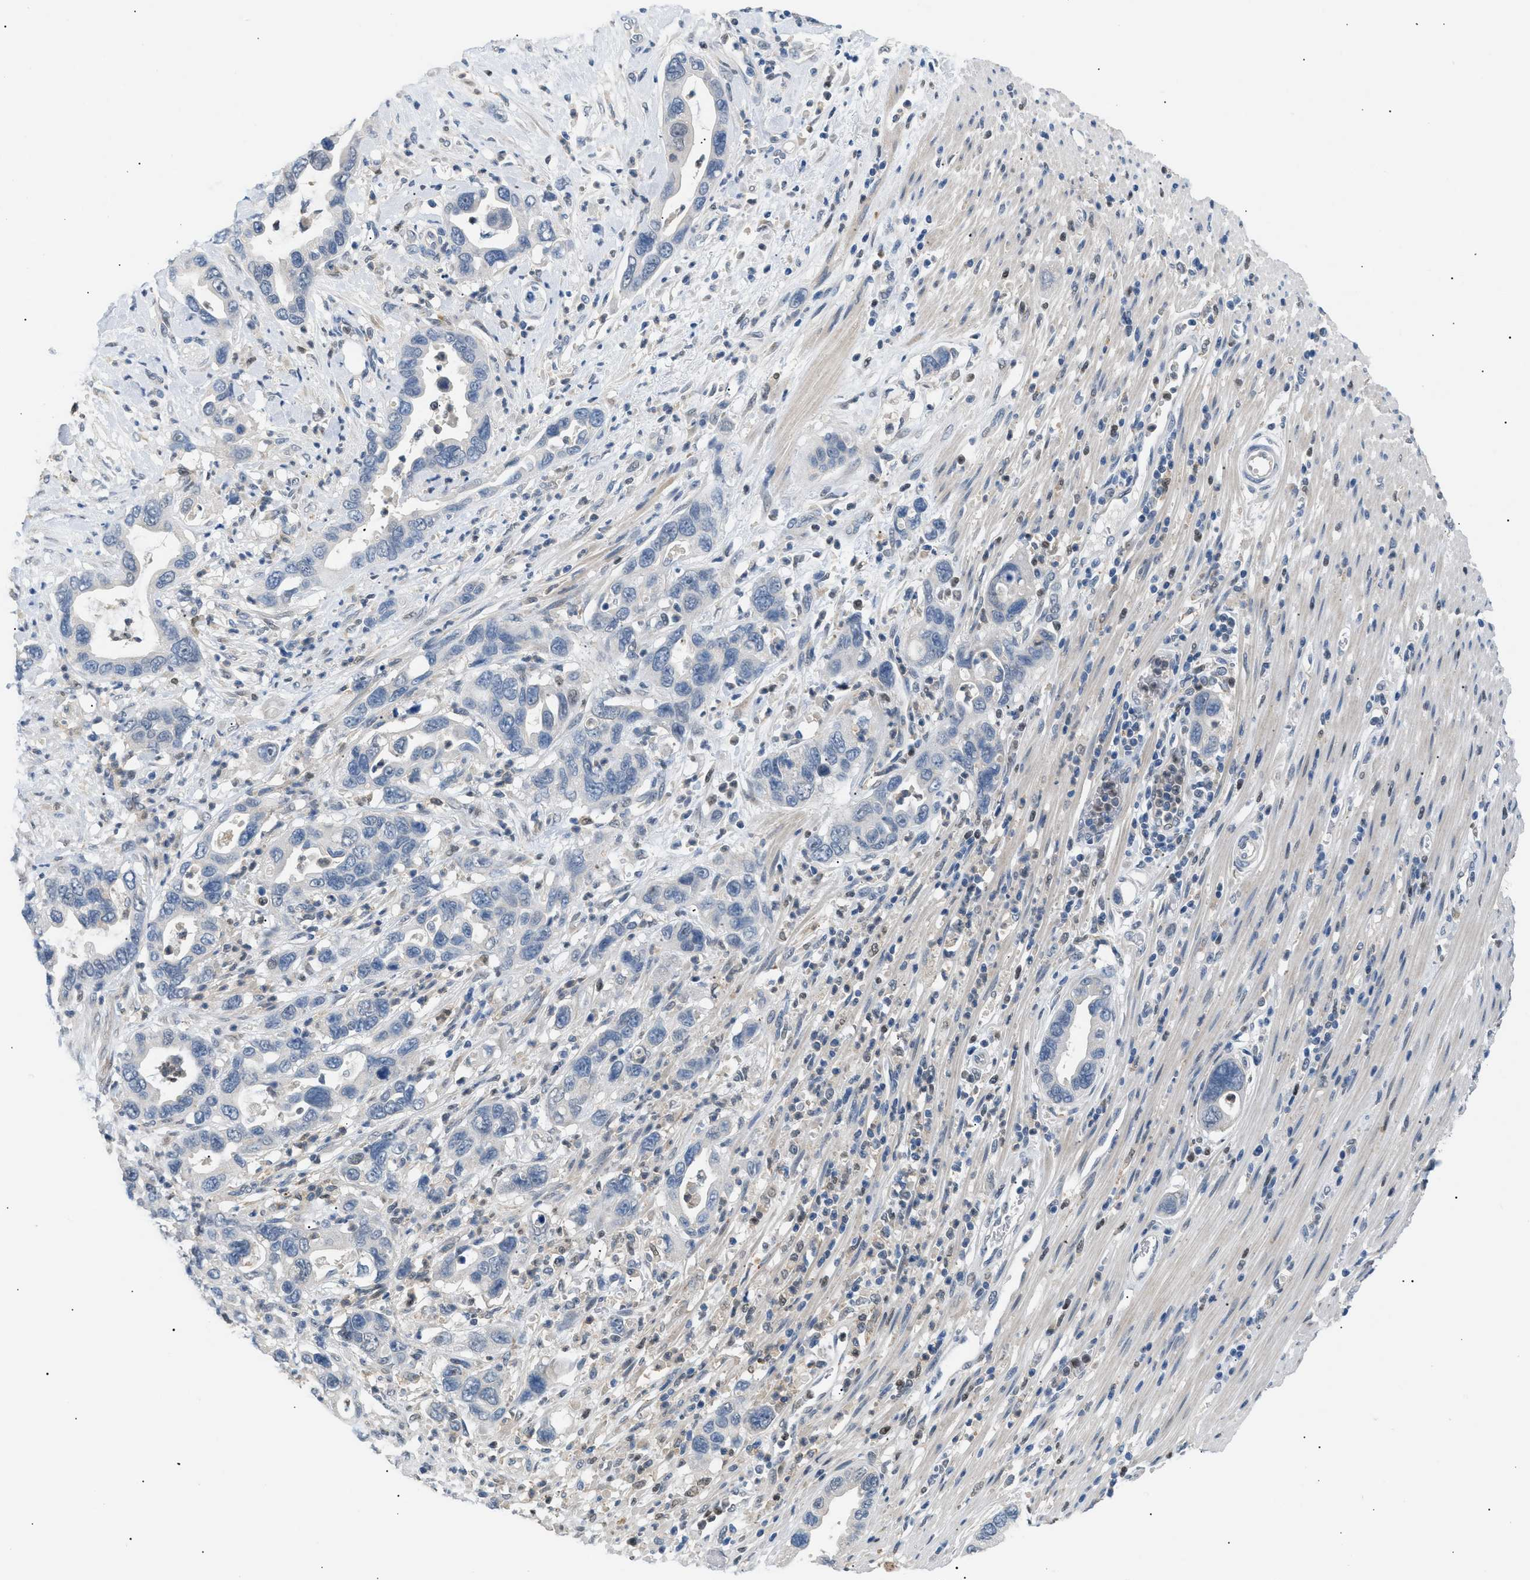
{"staining": {"intensity": "negative", "quantity": "none", "location": "none"}, "tissue": "pancreatic cancer", "cell_type": "Tumor cells", "image_type": "cancer", "snomed": [{"axis": "morphology", "description": "Adenocarcinoma, NOS"}, {"axis": "topography", "description": "Pancreas"}], "caption": "Protein analysis of pancreatic cancer (adenocarcinoma) demonstrates no significant positivity in tumor cells.", "gene": "AKR1A1", "patient": {"sex": "female", "age": 70}}